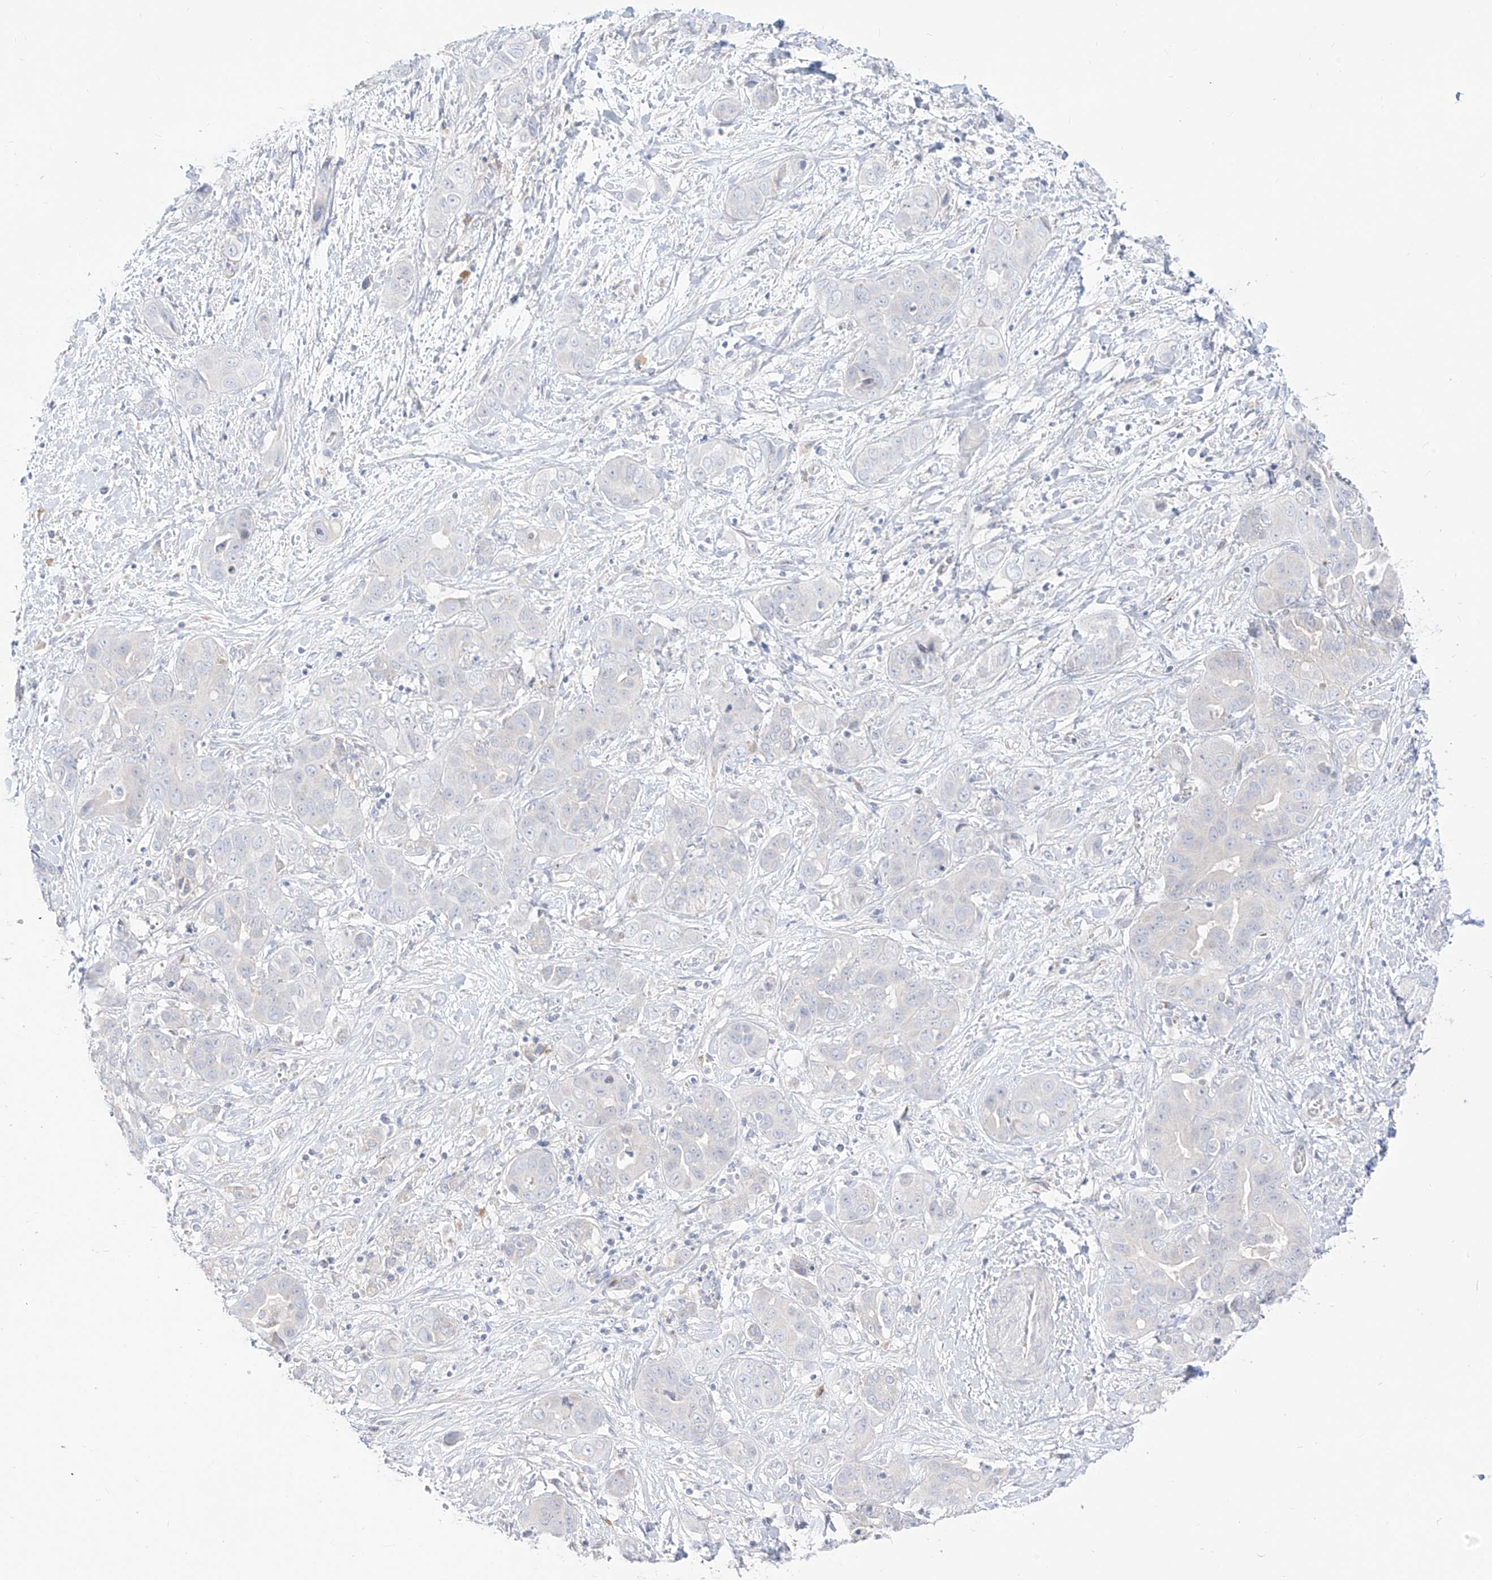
{"staining": {"intensity": "negative", "quantity": "none", "location": "none"}, "tissue": "liver cancer", "cell_type": "Tumor cells", "image_type": "cancer", "snomed": [{"axis": "morphology", "description": "Cholangiocarcinoma"}, {"axis": "topography", "description": "Liver"}], "caption": "A high-resolution histopathology image shows IHC staining of liver cancer, which reveals no significant staining in tumor cells. (DAB (3,3'-diaminobenzidine) immunohistochemistry (IHC) visualized using brightfield microscopy, high magnification).", "gene": "SYTL3", "patient": {"sex": "female", "age": 52}}